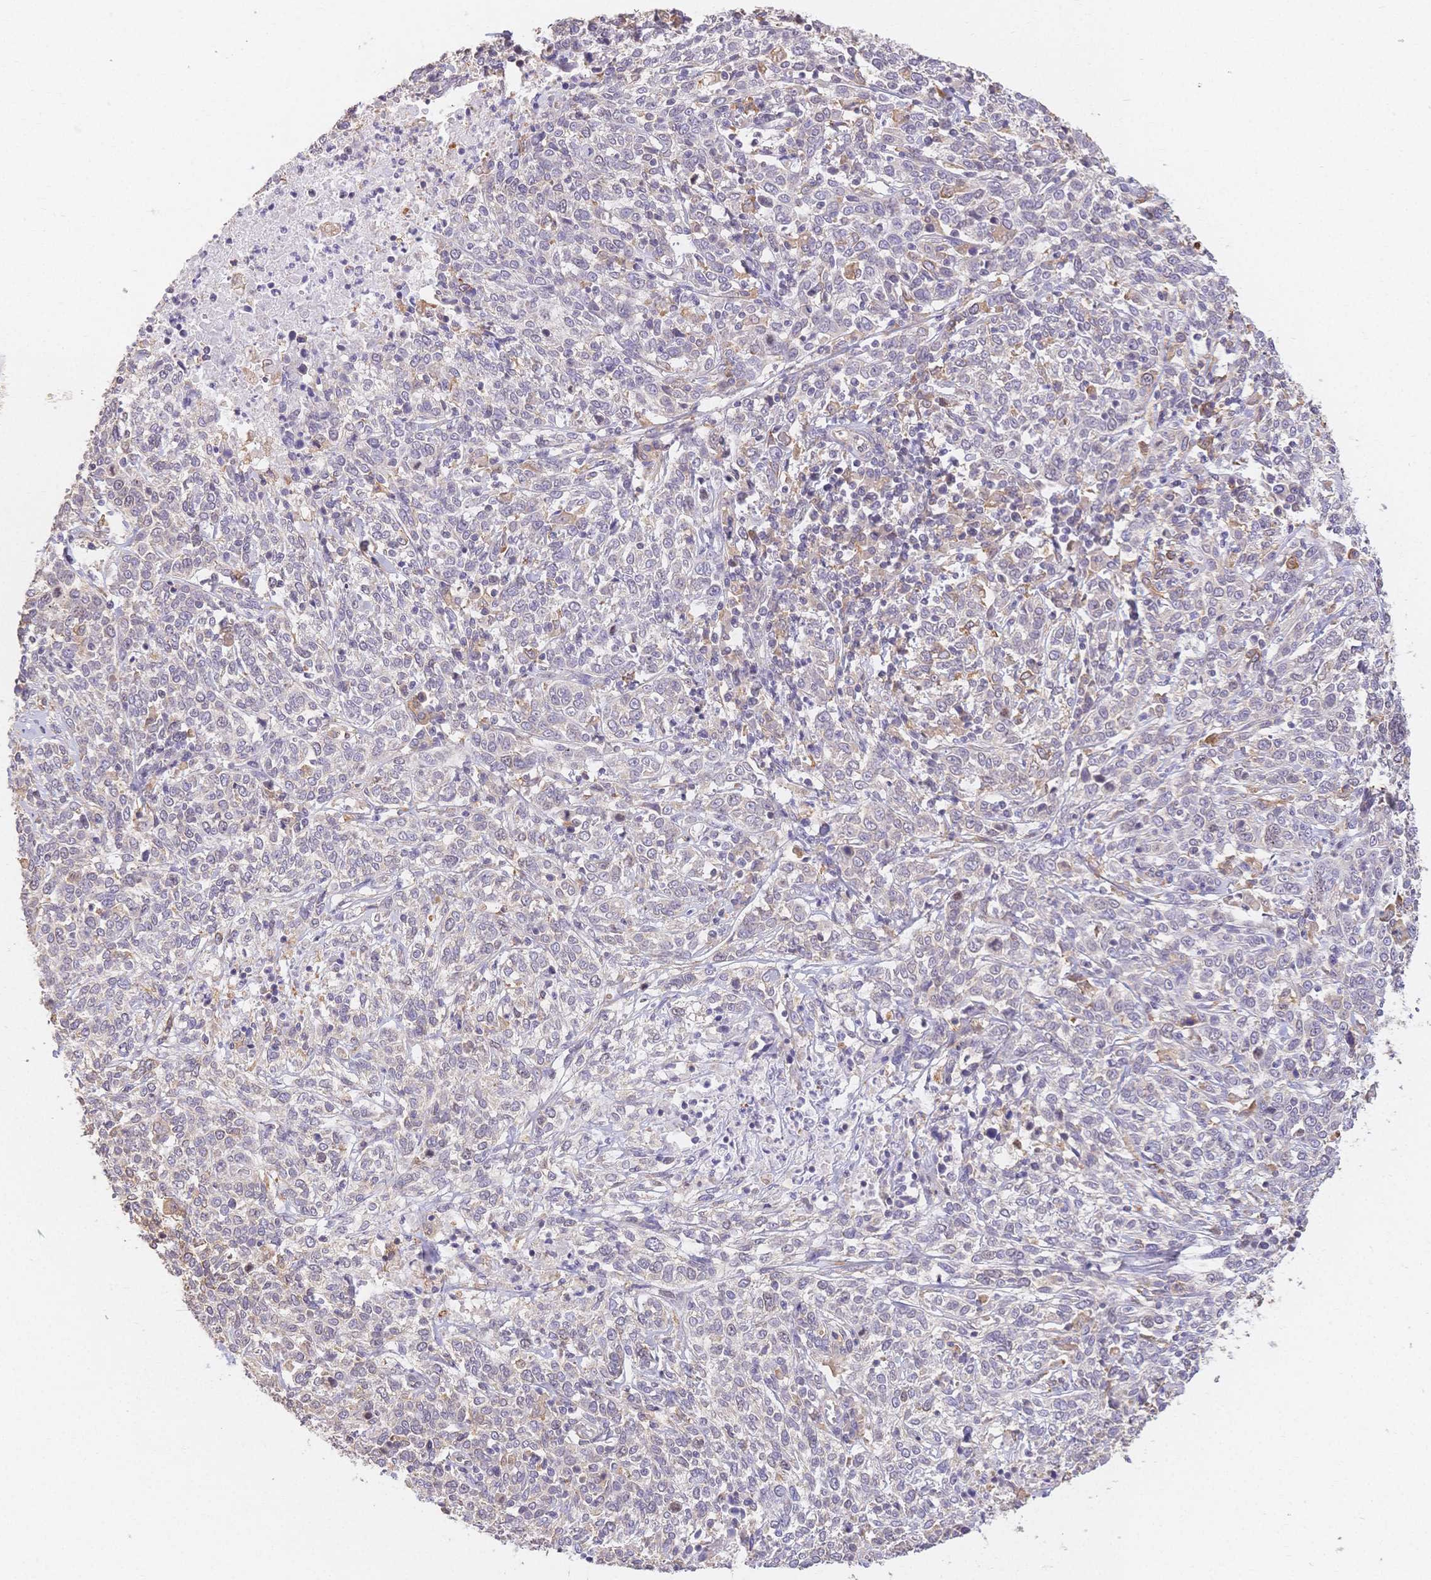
{"staining": {"intensity": "negative", "quantity": "none", "location": "none"}, "tissue": "cervical cancer", "cell_type": "Tumor cells", "image_type": "cancer", "snomed": [{"axis": "morphology", "description": "Squamous cell carcinoma, NOS"}, {"axis": "topography", "description": "Cervix"}], "caption": "Immunohistochemical staining of human cervical squamous cell carcinoma demonstrates no significant expression in tumor cells.", "gene": "HS3ST5", "patient": {"sex": "female", "age": 46}}